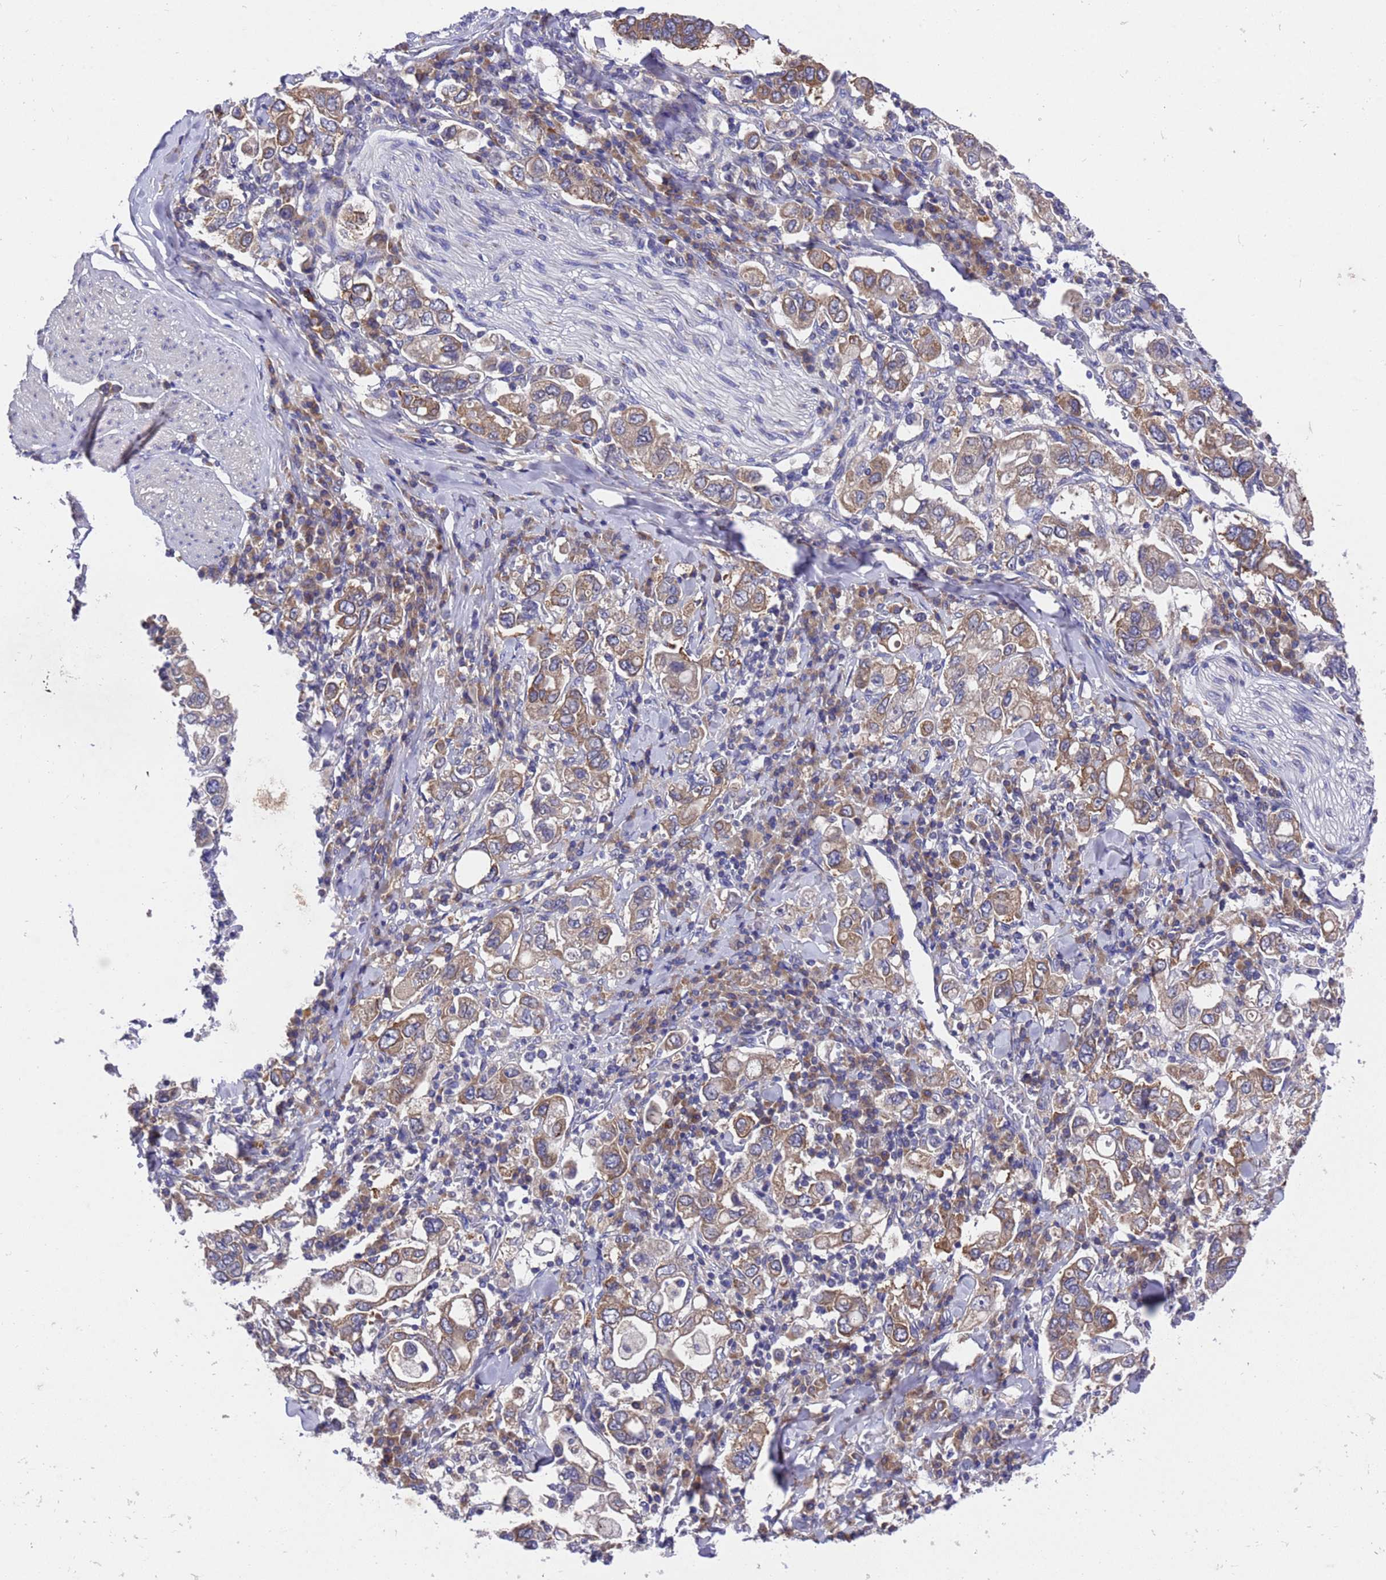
{"staining": {"intensity": "moderate", "quantity": ">75%", "location": "cytoplasmic/membranous"}, "tissue": "stomach cancer", "cell_type": "Tumor cells", "image_type": "cancer", "snomed": [{"axis": "morphology", "description": "Adenocarcinoma, NOS"}, {"axis": "topography", "description": "Stomach, upper"}], "caption": "Stomach cancer tissue reveals moderate cytoplasmic/membranous positivity in about >75% of tumor cells, visualized by immunohistochemistry. Nuclei are stained in blue.", "gene": "DCAF12L2", "patient": {"sex": "male", "age": 62}}